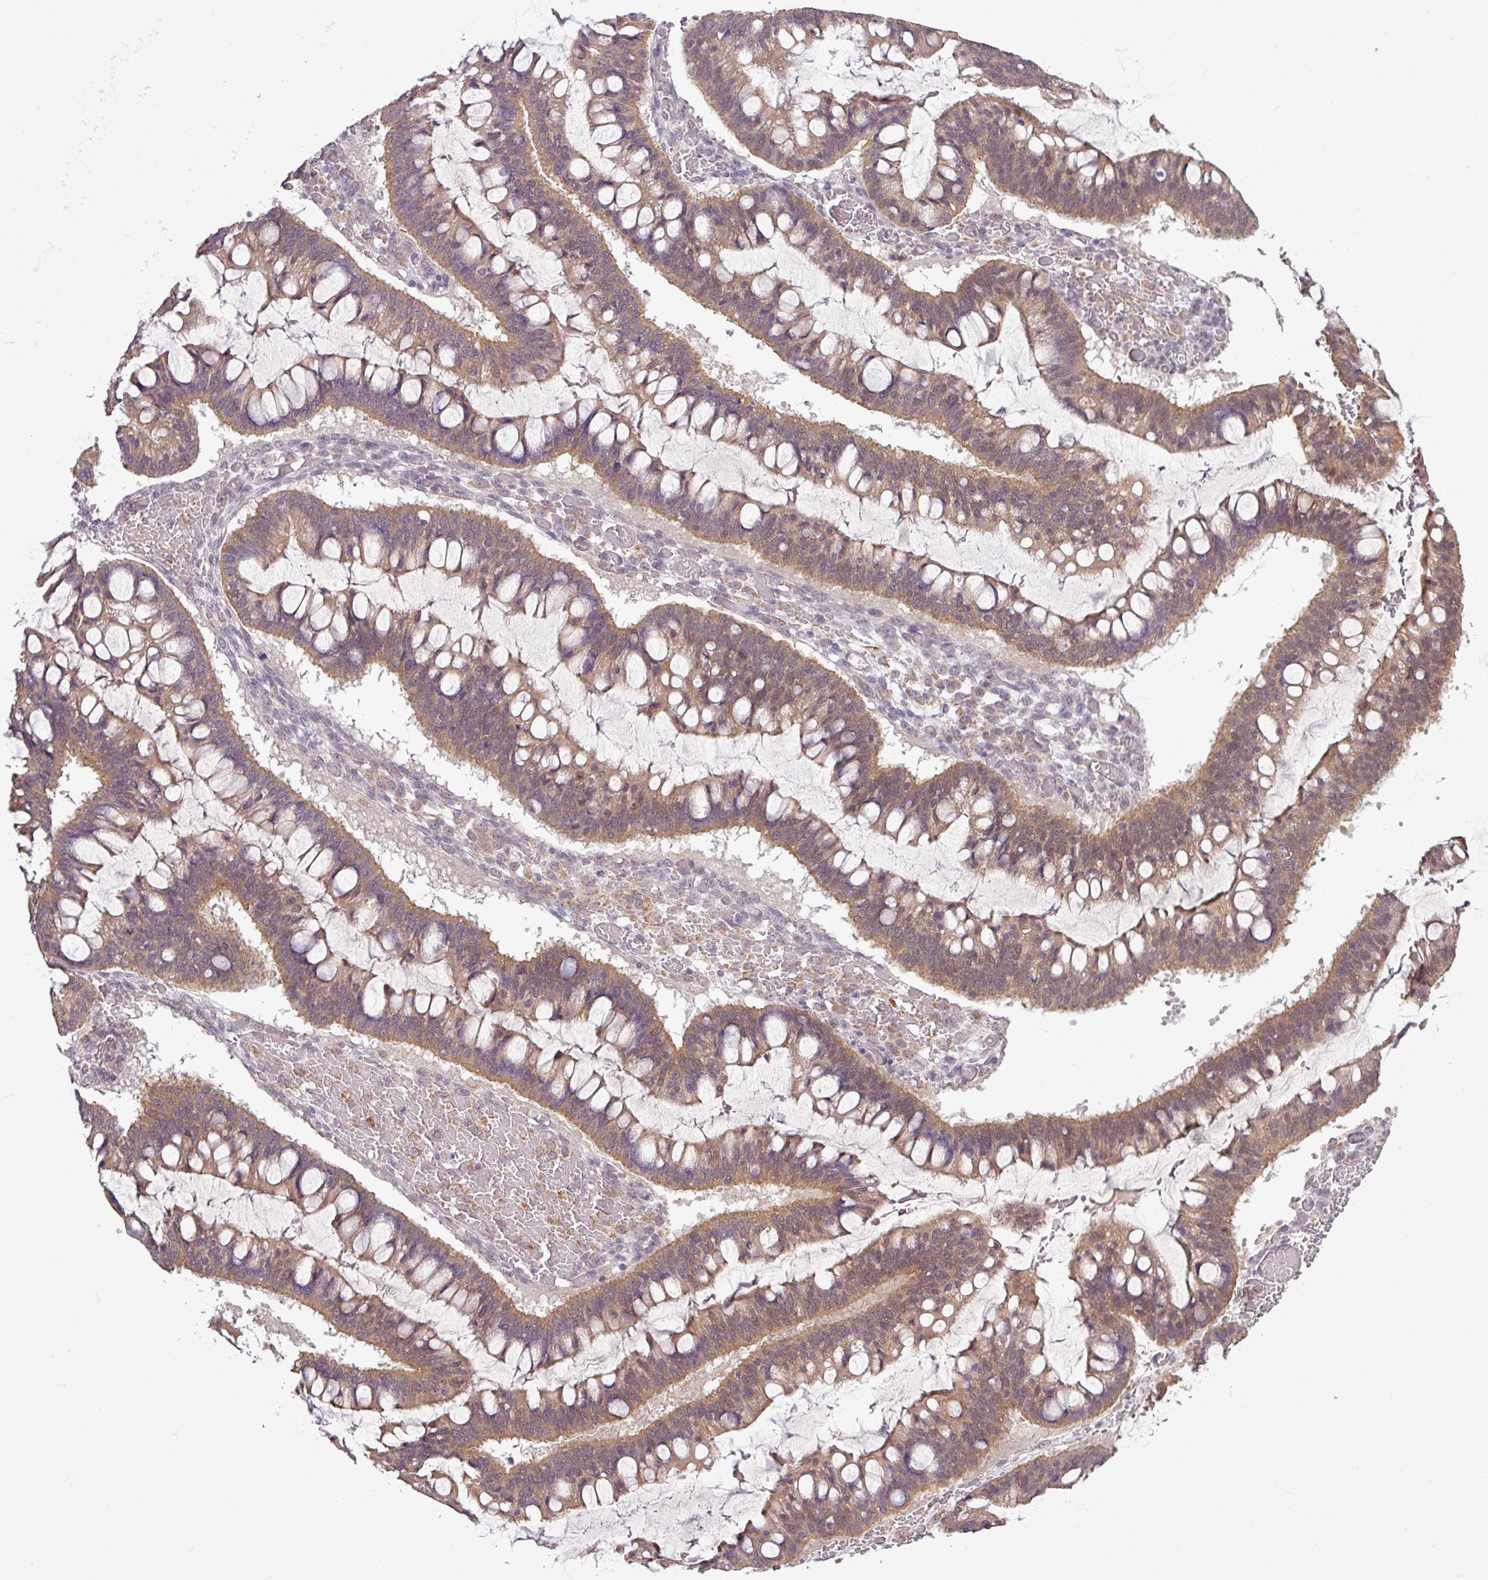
{"staining": {"intensity": "moderate", "quantity": ">75%", "location": "cytoplasmic/membranous"}, "tissue": "ovarian cancer", "cell_type": "Tumor cells", "image_type": "cancer", "snomed": [{"axis": "morphology", "description": "Cystadenocarcinoma, mucinous, NOS"}, {"axis": "topography", "description": "Ovary"}], "caption": "A high-resolution image shows immunohistochemistry staining of ovarian cancer, which reveals moderate cytoplasmic/membranous staining in approximately >75% of tumor cells. (Brightfield microscopy of DAB IHC at high magnification).", "gene": "ZNF217", "patient": {"sex": "female", "age": 73}}